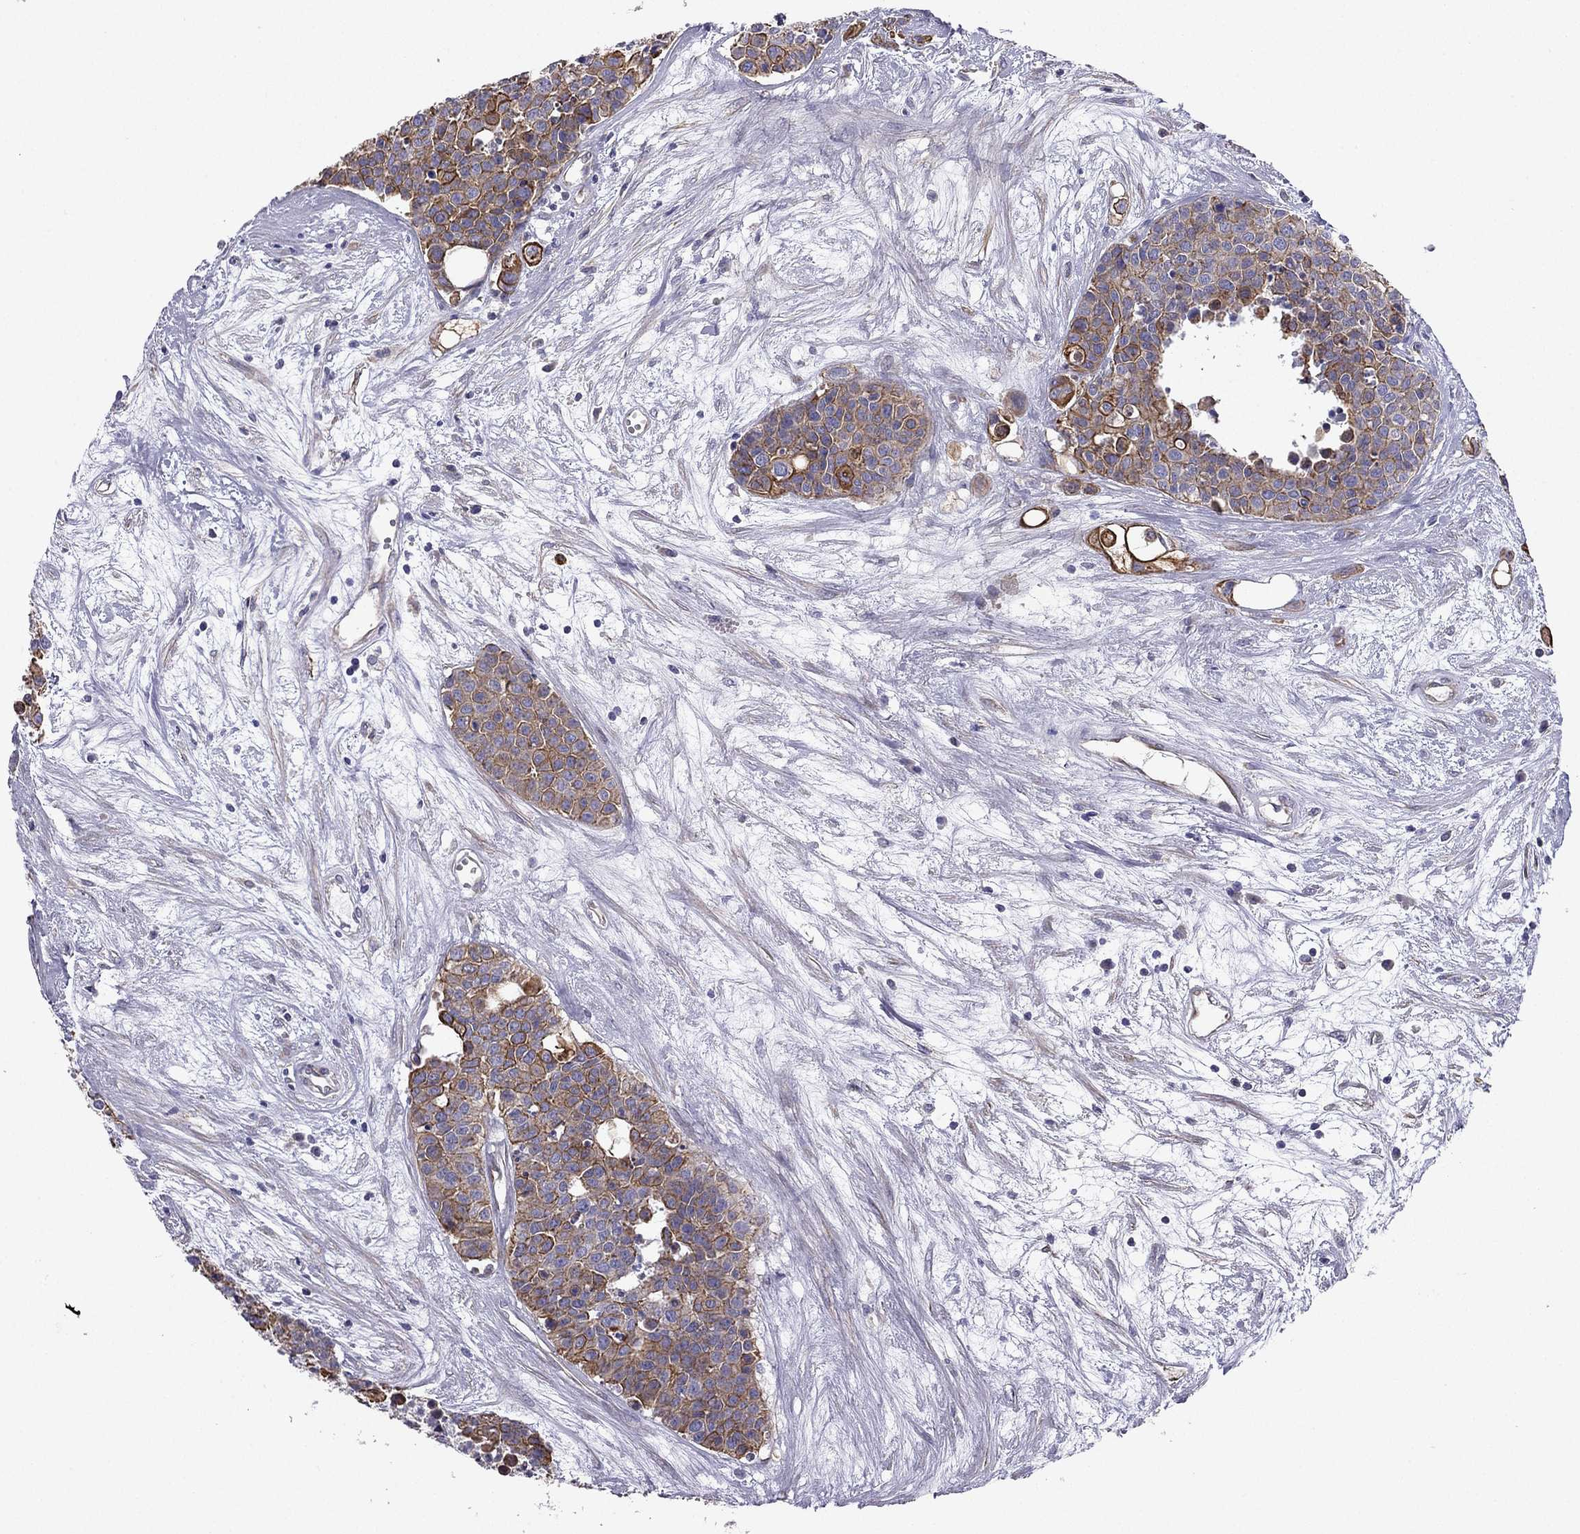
{"staining": {"intensity": "moderate", "quantity": ">75%", "location": "cytoplasmic/membranous"}, "tissue": "carcinoid", "cell_type": "Tumor cells", "image_type": "cancer", "snomed": [{"axis": "morphology", "description": "Carcinoid, malignant, NOS"}, {"axis": "topography", "description": "Colon"}], "caption": "Immunohistochemical staining of human carcinoid exhibits moderate cytoplasmic/membranous protein positivity in approximately >75% of tumor cells.", "gene": "ENOX1", "patient": {"sex": "male", "age": 81}}